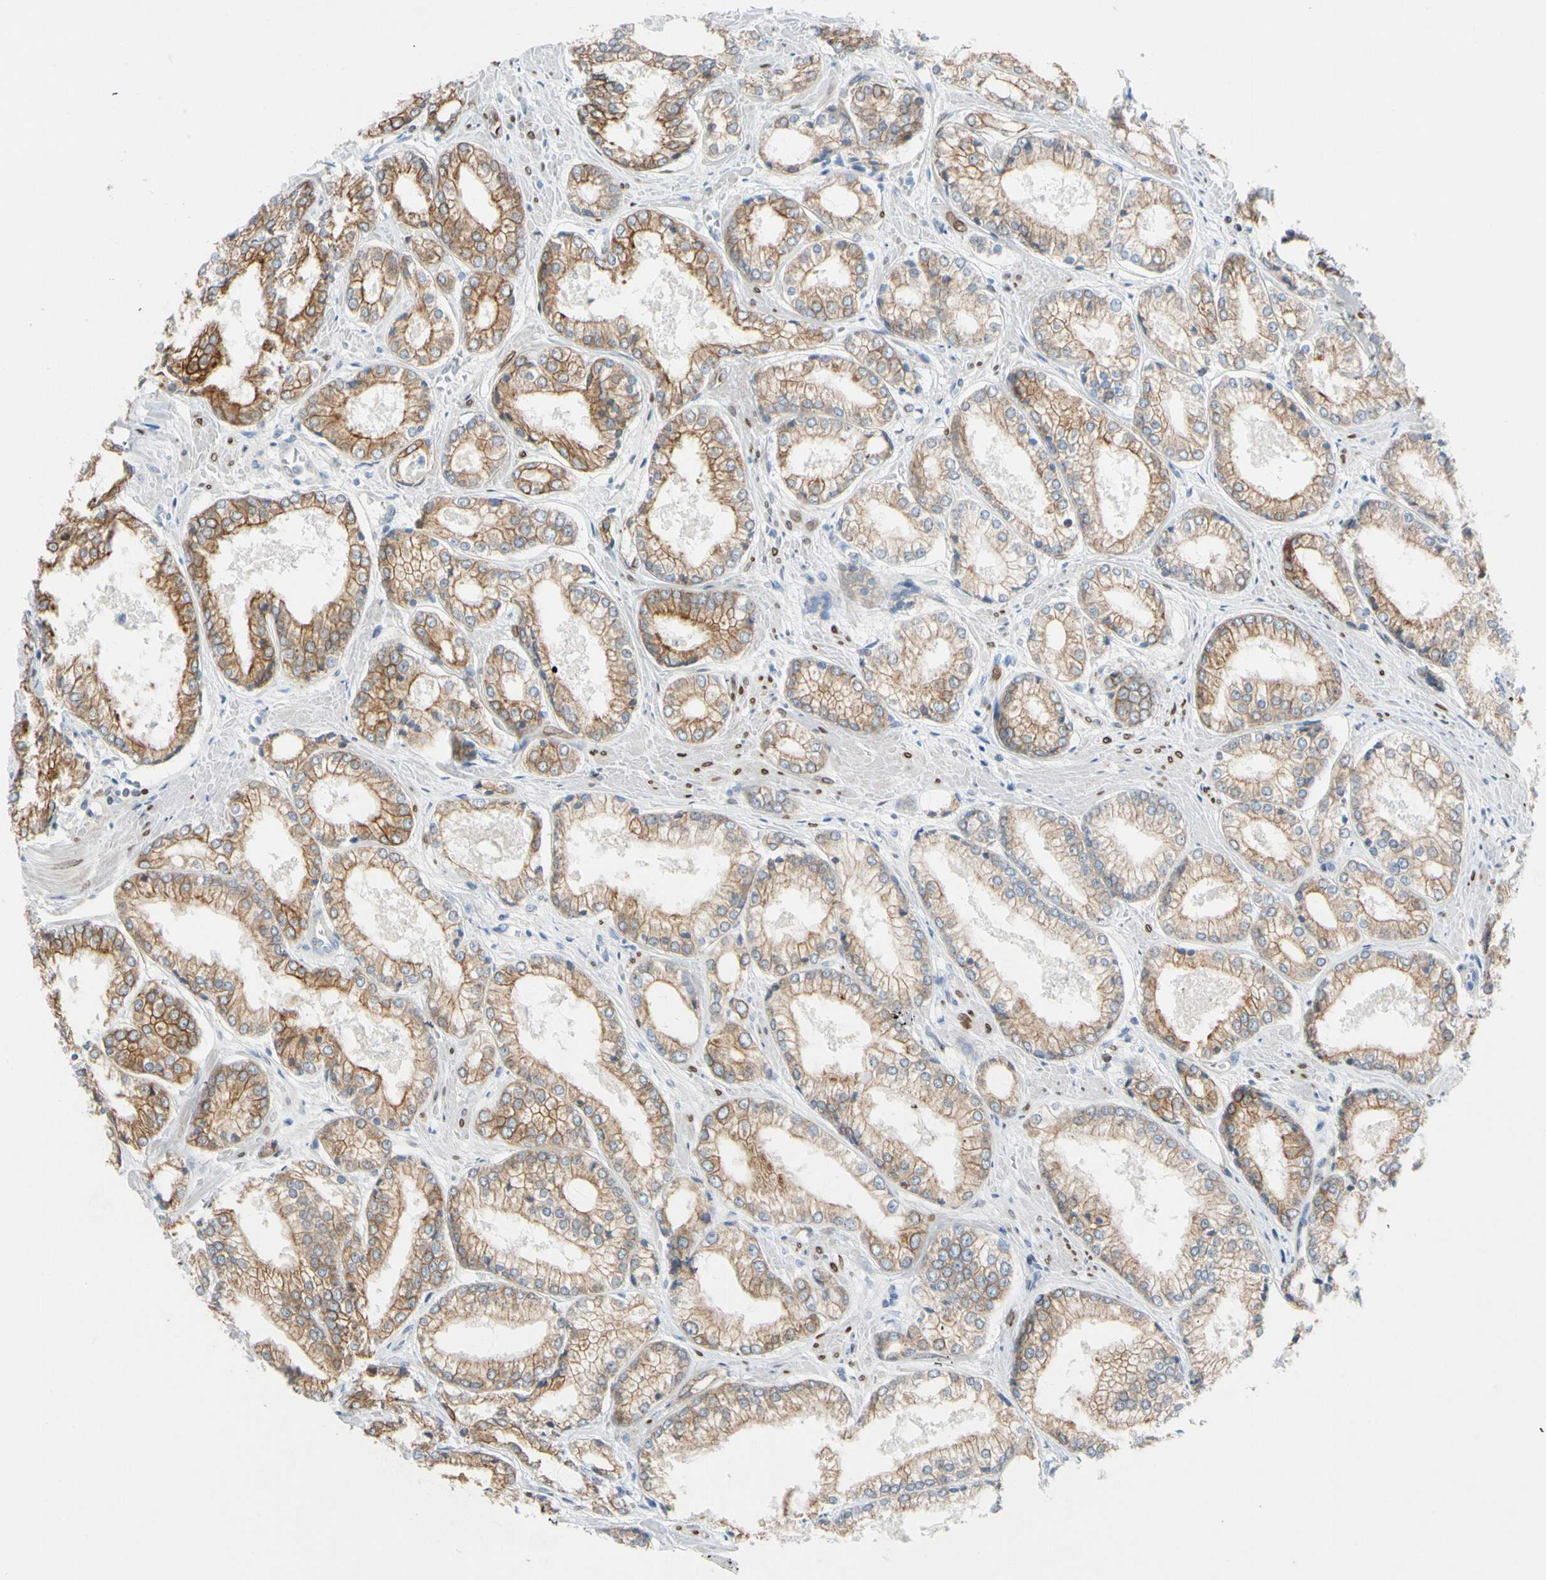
{"staining": {"intensity": "moderate", "quantity": ">75%", "location": "cytoplasmic/membranous"}, "tissue": "prostate cancer", "cell_type": "Tumor cells", "image_type": "cancer", "snomed": [{"axis": "morphology", "description": "Adenocarcinoma, Low grade"}, {"axis": "topography", "description": "Prostate"}], "caption": "Moderate cytoplasmic/membranous protein staining is present in about >75% of tumor cells in prostate low-grade adenocarcinoma.", "gene": "ZNF132", "patient": {"sex": "male", "age": 64}}